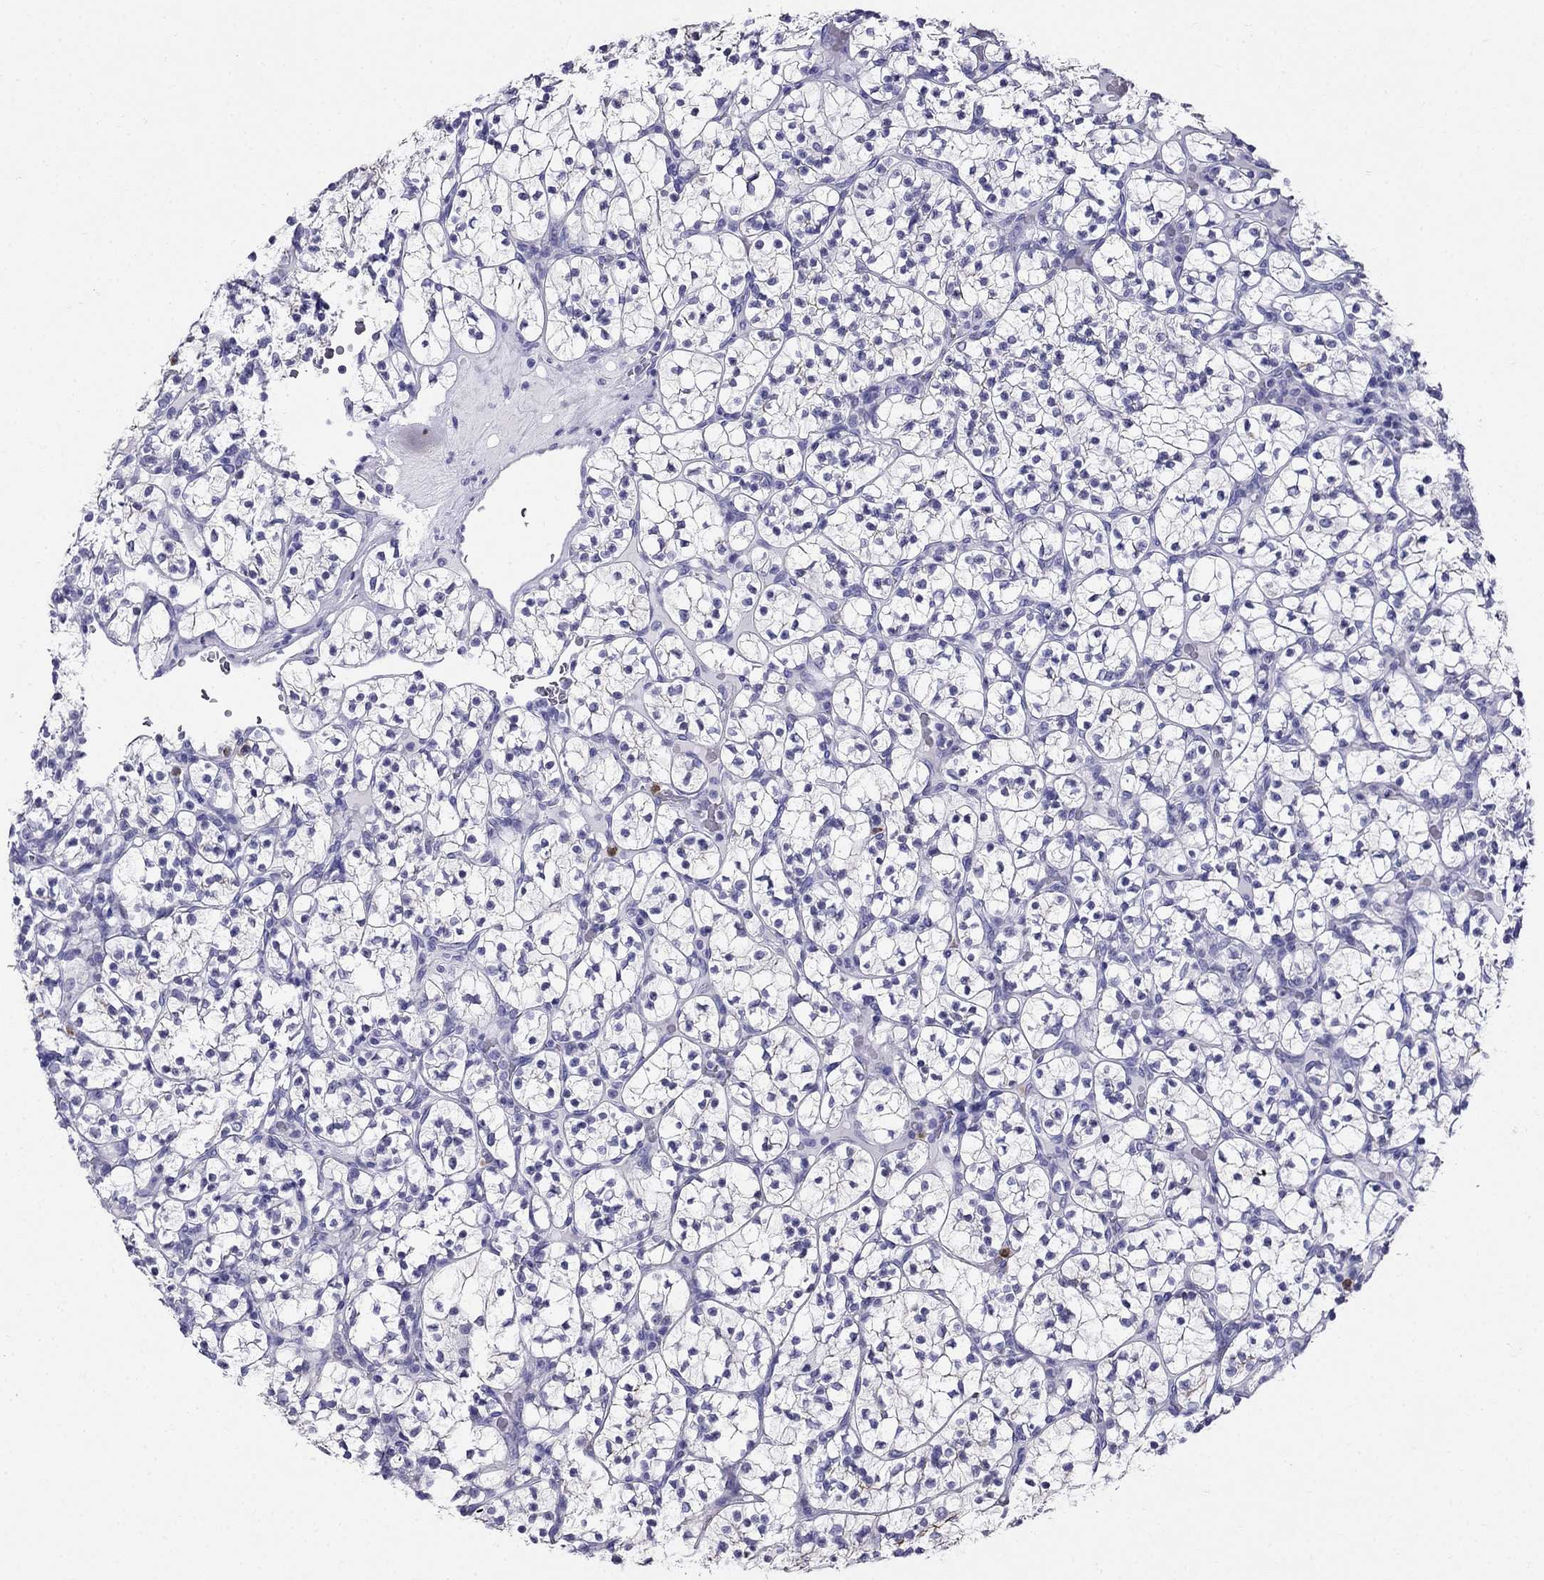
{"staining": {"intensity": "negative", "quantity": "none", "location": "none"}, "tissue": "renal cancer", "cell_type": "Tumor cells", "image_type": "cancer", "snomed": [{"axis": "morphology", "description": "Adenocarcinoma, NOS"}, {"axis": "topography", "description": "Kidney"}], "caption": "Protein analysis of renal adenocarcinoma reveals no significant positivity in tumor cells.", "gene": "PPP1R36", "patient": {"sex": "female", "age": 89}}